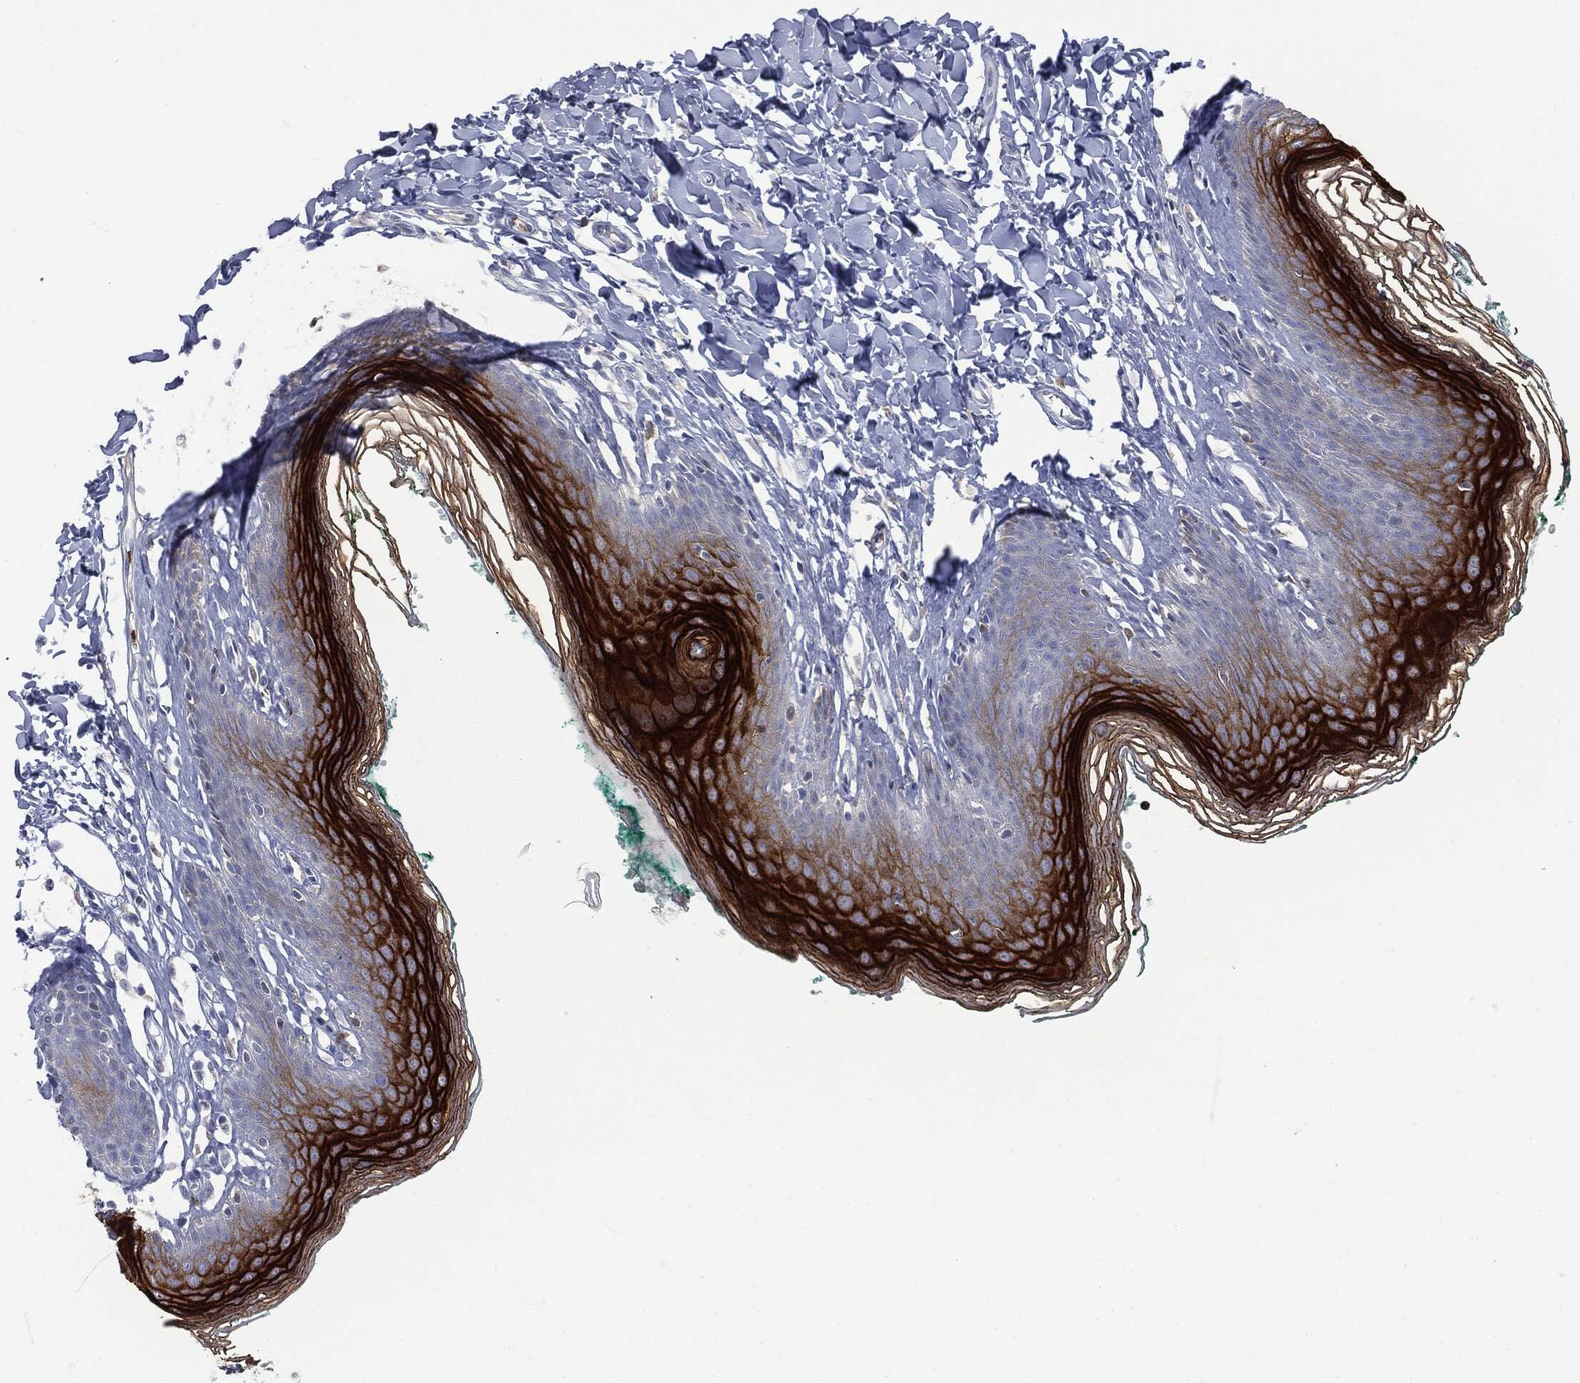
{"staining": {"intensity": "strong", "quantity": "25%-75%", "location": "cytoplasmic/membranous"}, "tissue": "skin", "cell_type": "Epidermal cells", "image_type": "normal", "snomed": [{"axis": "morphology", "description": "Normal tissue, NOS"}, {"axis": "topography", "description": "Vulva"}], "caption": "Brown immunohistochemical staining in unremarkable skin demonstrates strong cytoplasmic/membranous expression in approximately 25%-75% of epidermal cells.", "gene": "BTK", "patient": {"sex": "female", "age": 66}}